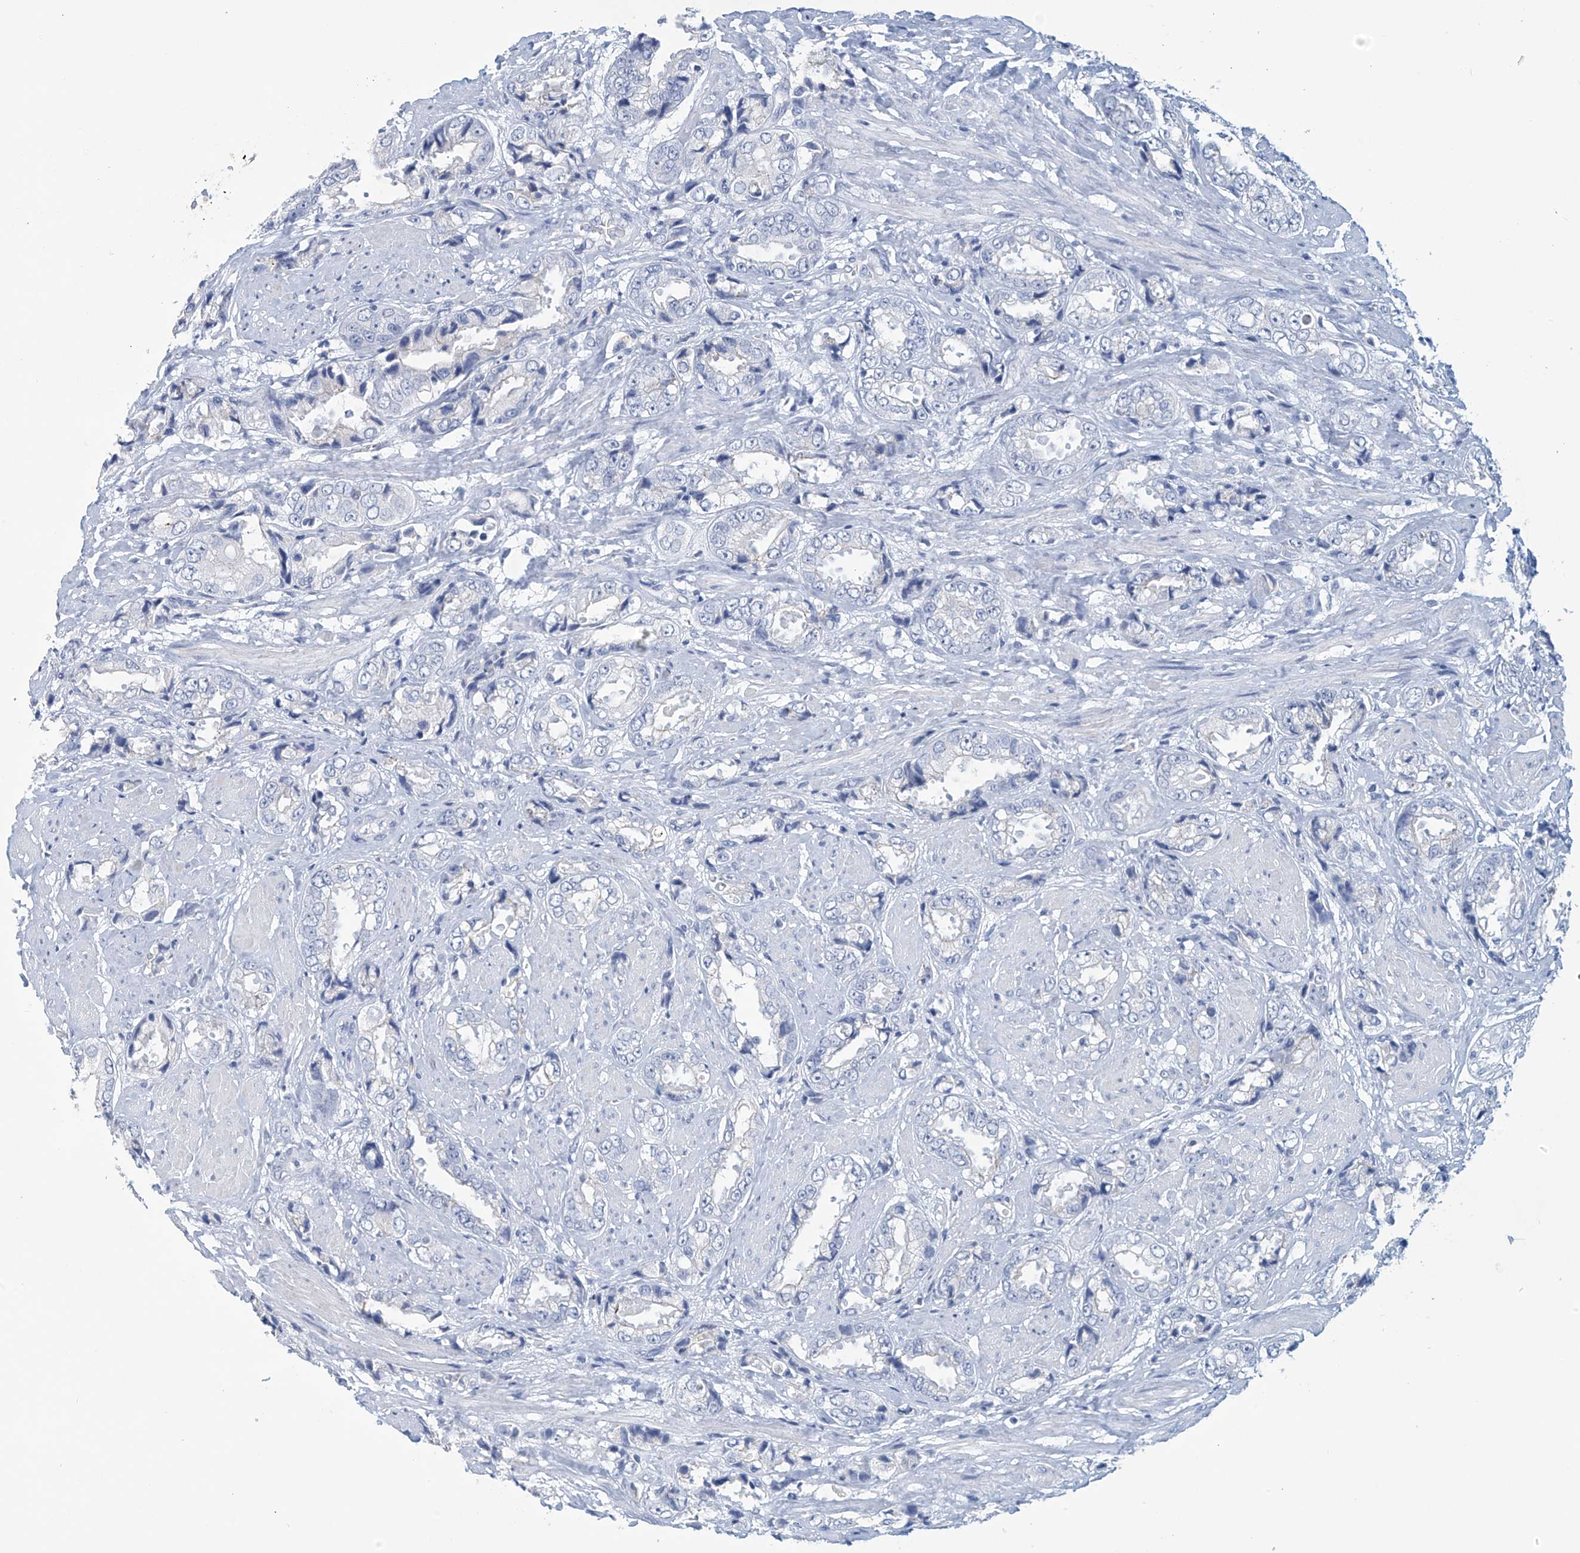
{"staining": {"intensity": "negative", "quantity": "none", "location": "none"}, "tissue": "prostate cancer", "cell_type": "Tumor cells", "image_type": "cancer", "snomed": [{"axis": "morphology", "description": "Adenocarcinoma, High grade"}, {"axis": "topography", "description": "Prostate"}], "caption": "Protein analysis of prostate cancer shows no significant expression in tumor cells.", "gene": "DSP", "patient": {"sex": "male", "age": 61}}